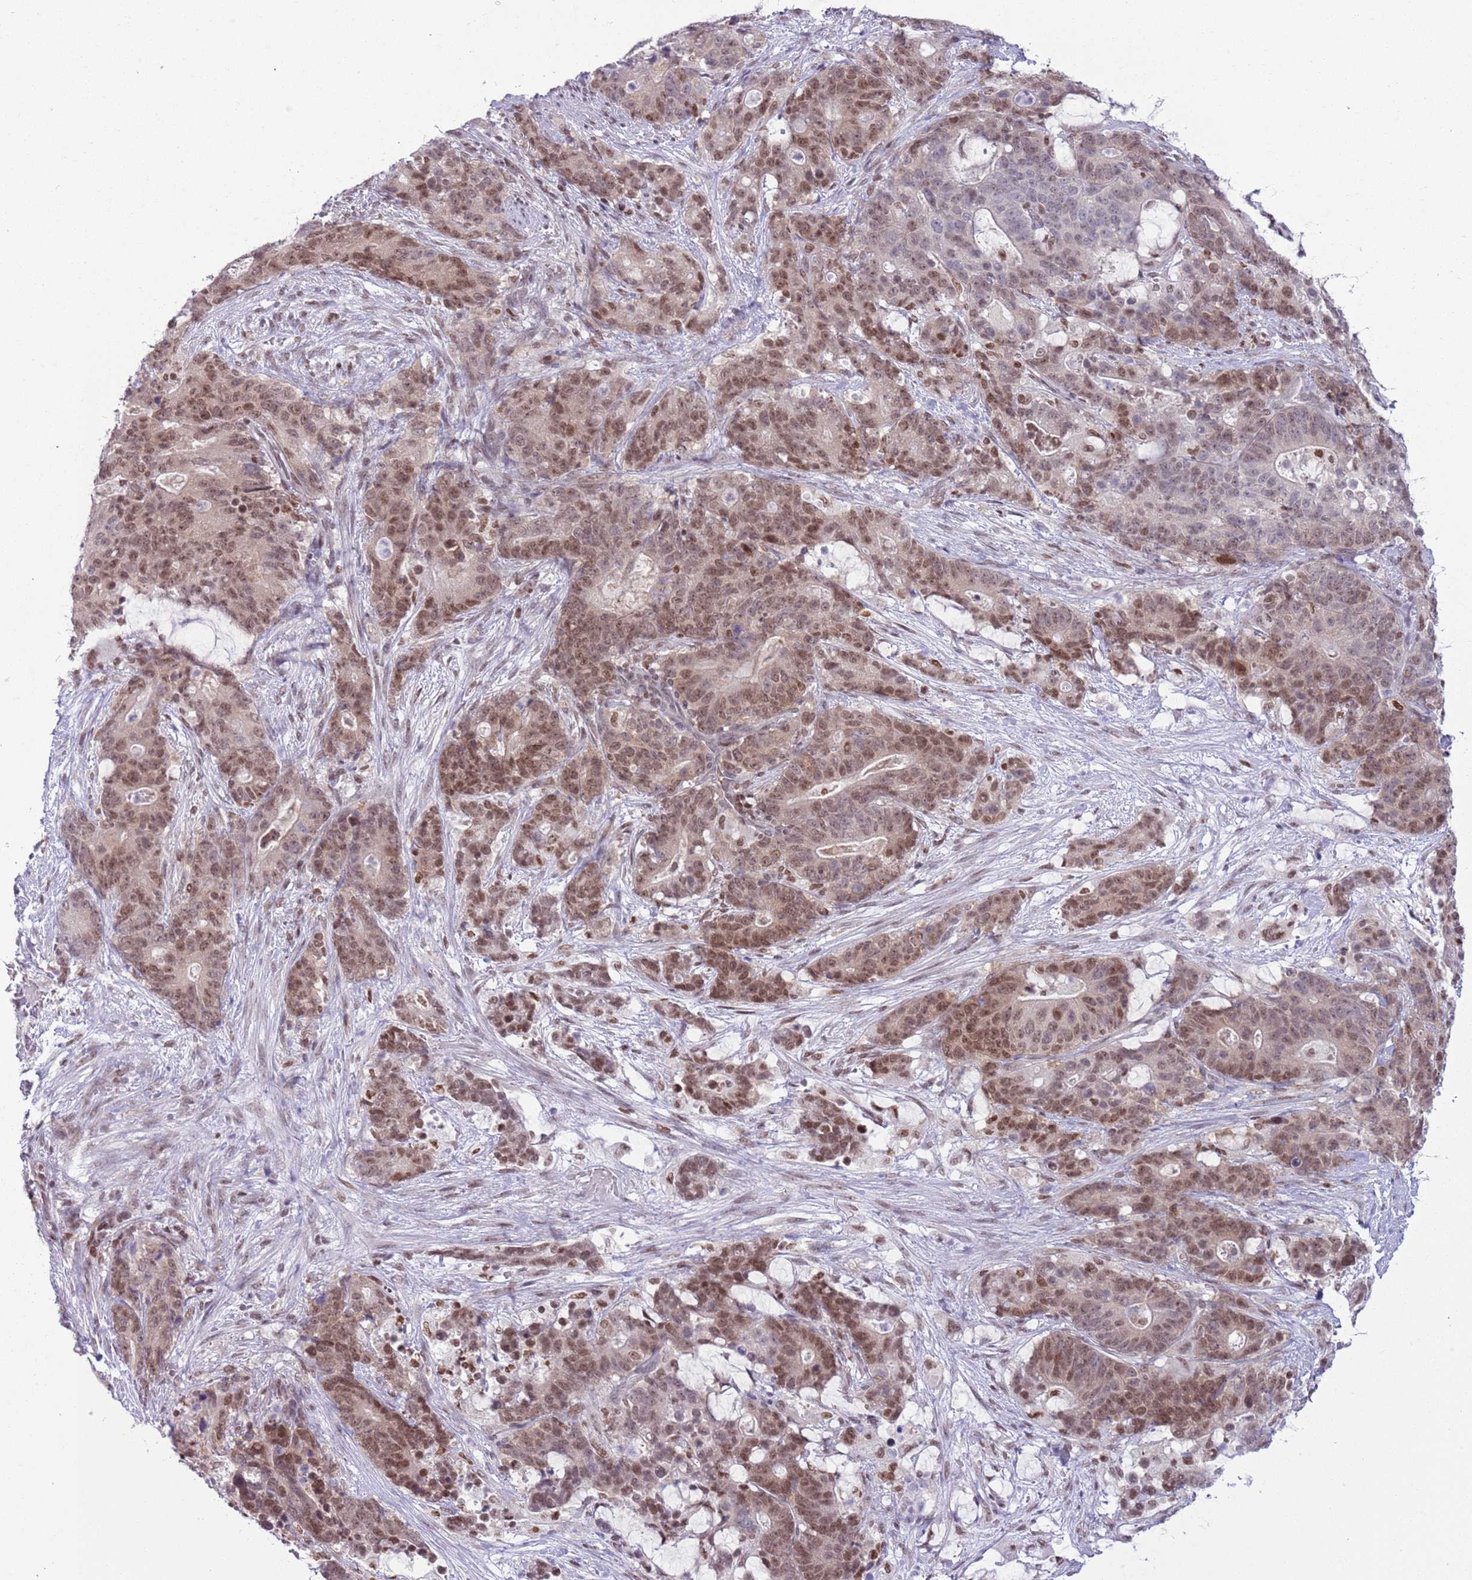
{"staining": {"intensity": "moderate", "quantity": ">75%", "location": "nuclear"}, "tissue": "stomach cancer", "cell_type": "Tumor cells", "image_type": "cancer", "snomed": [{"axis": "morphology", "description": "Adenocarcinoma, NOS"}, {"axis": "topography", "description": "Stomach"}], "caption": "An image showing moderate nuclear expression in approximately >75% of tumor cells in stomach cancer, as visualized by brown immunohistochemical staining.", "gene": "SELENOH", "patient": {"sex": "female", "age": 76}}